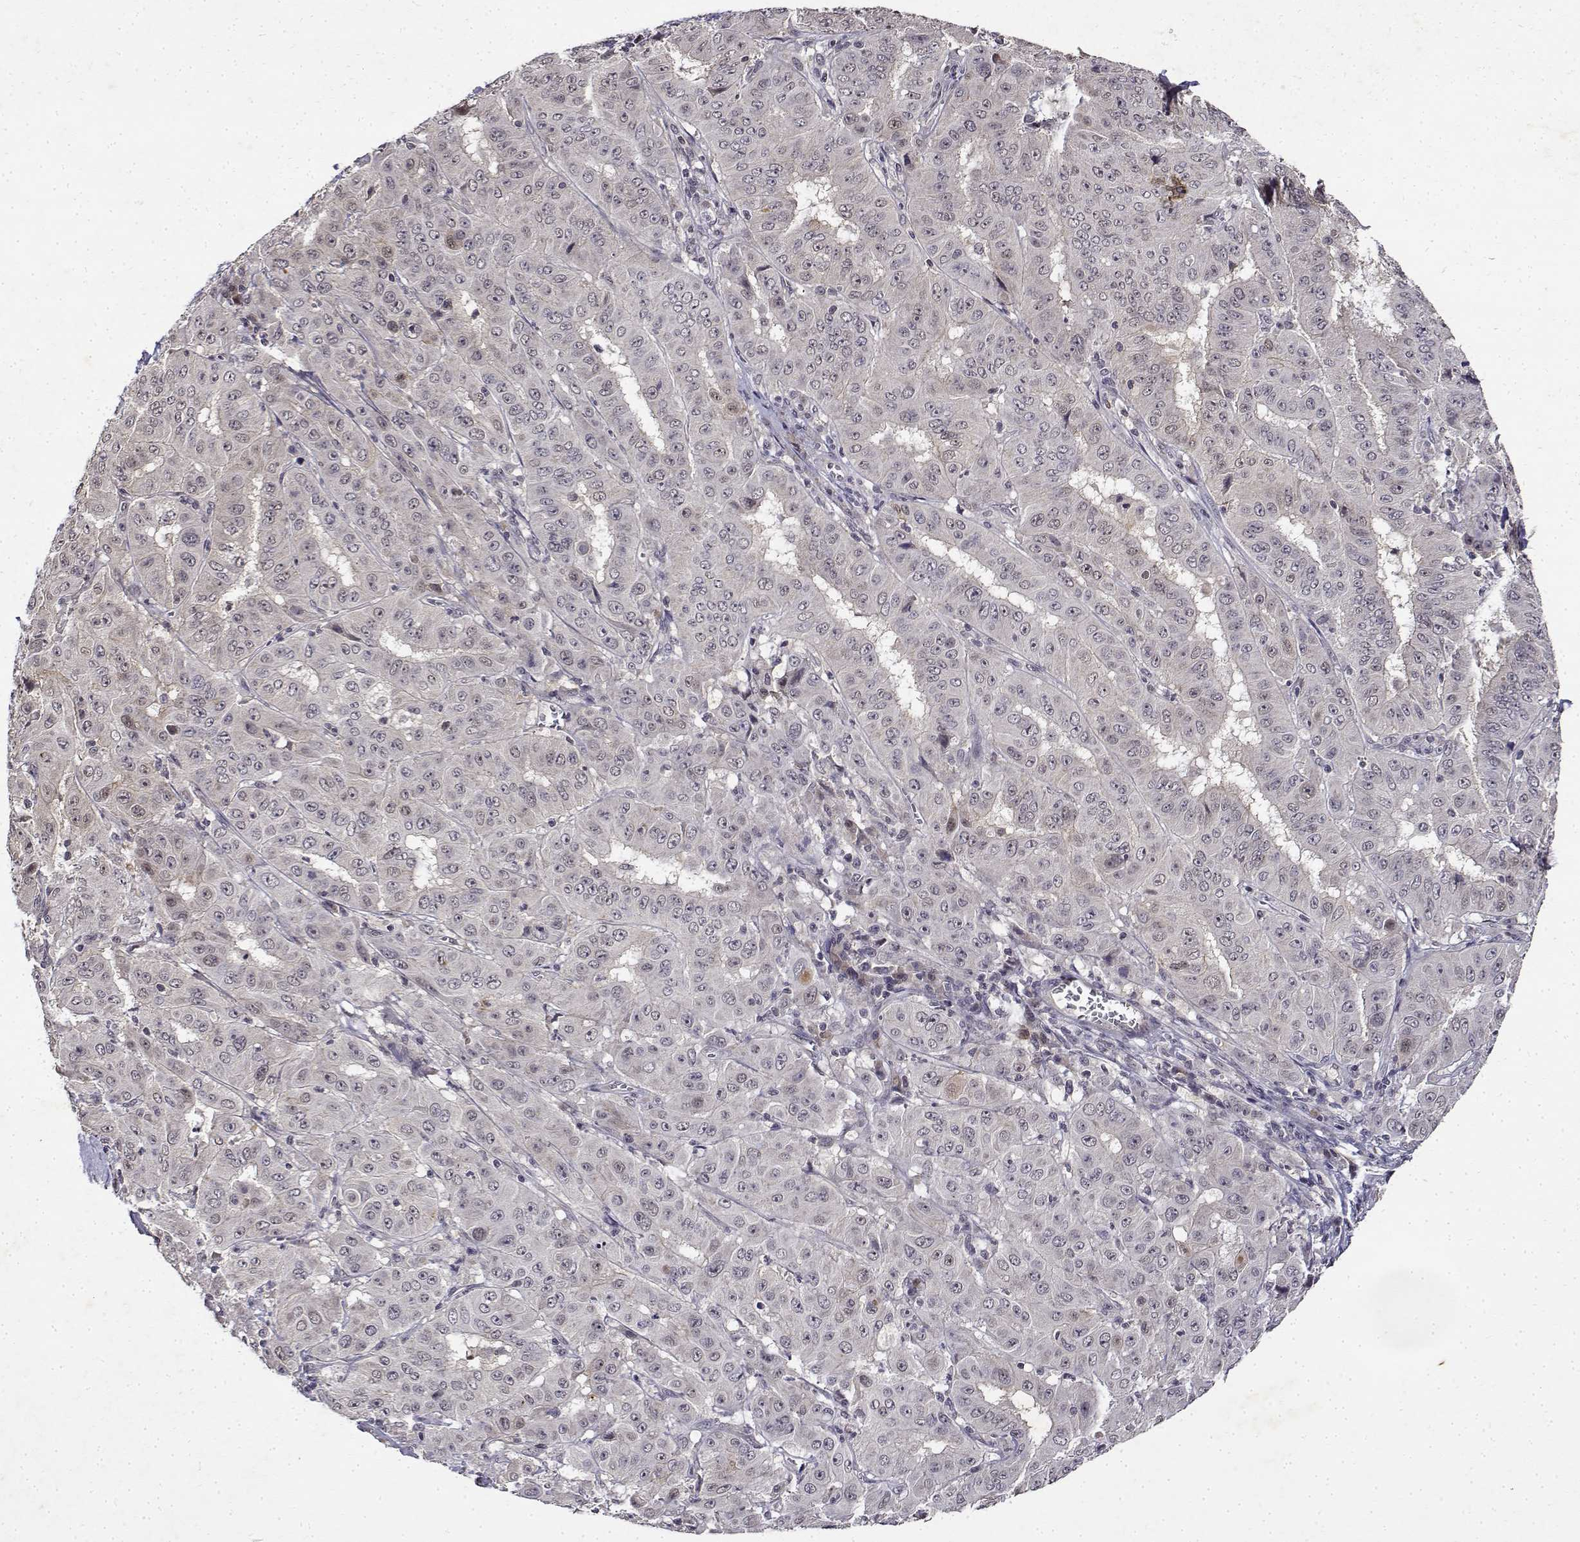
{"staining": {"intensity": "weak", "quantity": "<25%", "location": "cytoplasmic/membranous"}, "tissue": "pancreatic cancer", "cell_type": "Tumor cells", "image_type": "cancer", "snomed": [{"axis": "morphology", "description": "Adenocarcinoma, NOS"}, {"axis": "topography", "description": "Pancreas"}], "caption": "IHC photomicrograph of pancreatic cancer stained for a protein (brown), which demonstrates no positivity in tumor cells.", "gene": "BDNF", "patient": {"sex": "male", "age": 63}}